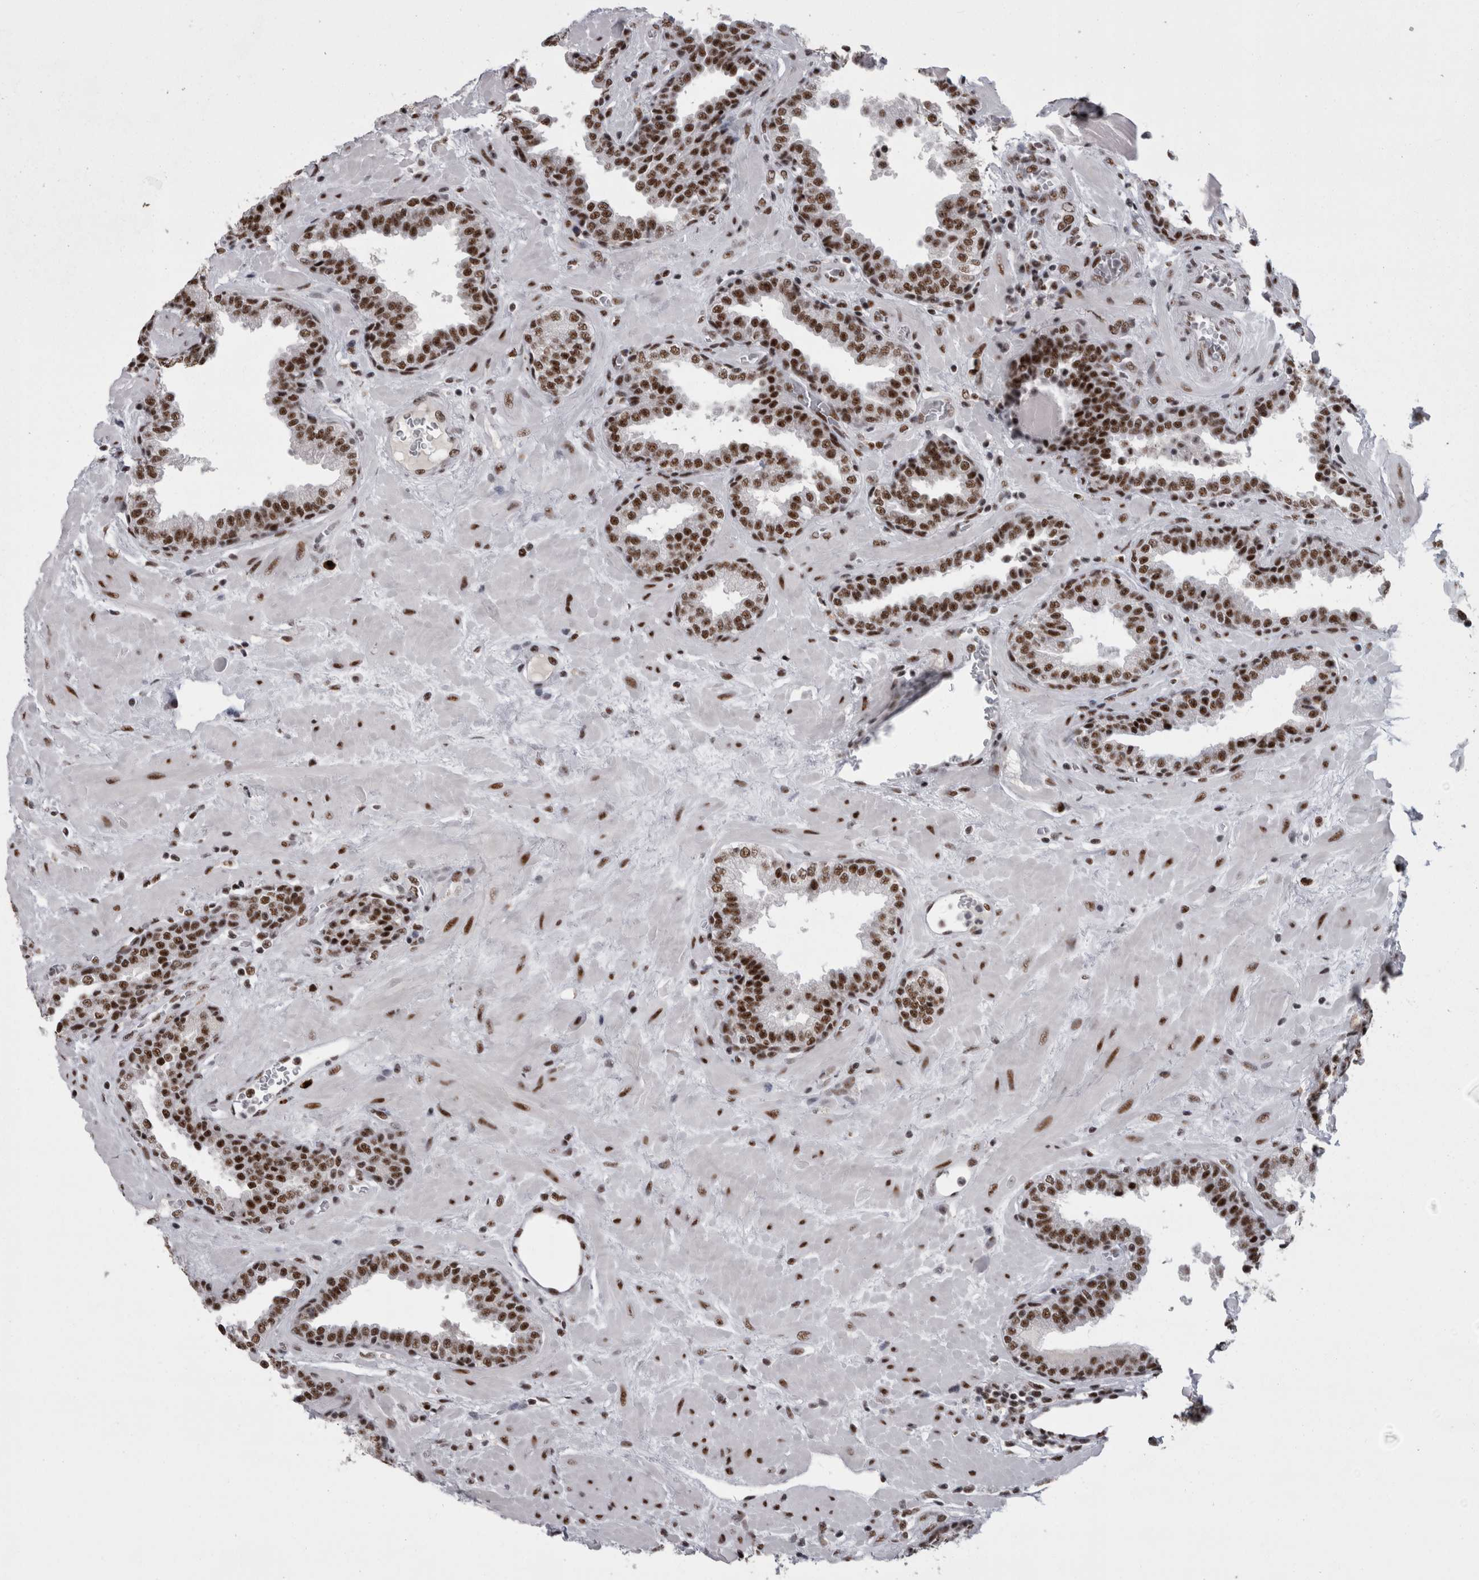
{"staining": {"intensity": "strong", "quantity": ">75%", "location": "nuclear"}, "tissue": "prostate", "cell_type": "Glandular cells", "image_type": "normal", "snomed": [{"axis": "morphology", "description": "Normal tissue, NOS"}, {"axis": "topography", "description": "Prostate"}], "caption": "Glandular cells demonstrate strong nuclear staining in approximately >75% of cells in normal prostate. (DAB = brown stain, brightfield microscopy at high magnification).", "gene": "SNRNP40", "patient": {"sex": "male", "age": 51}}